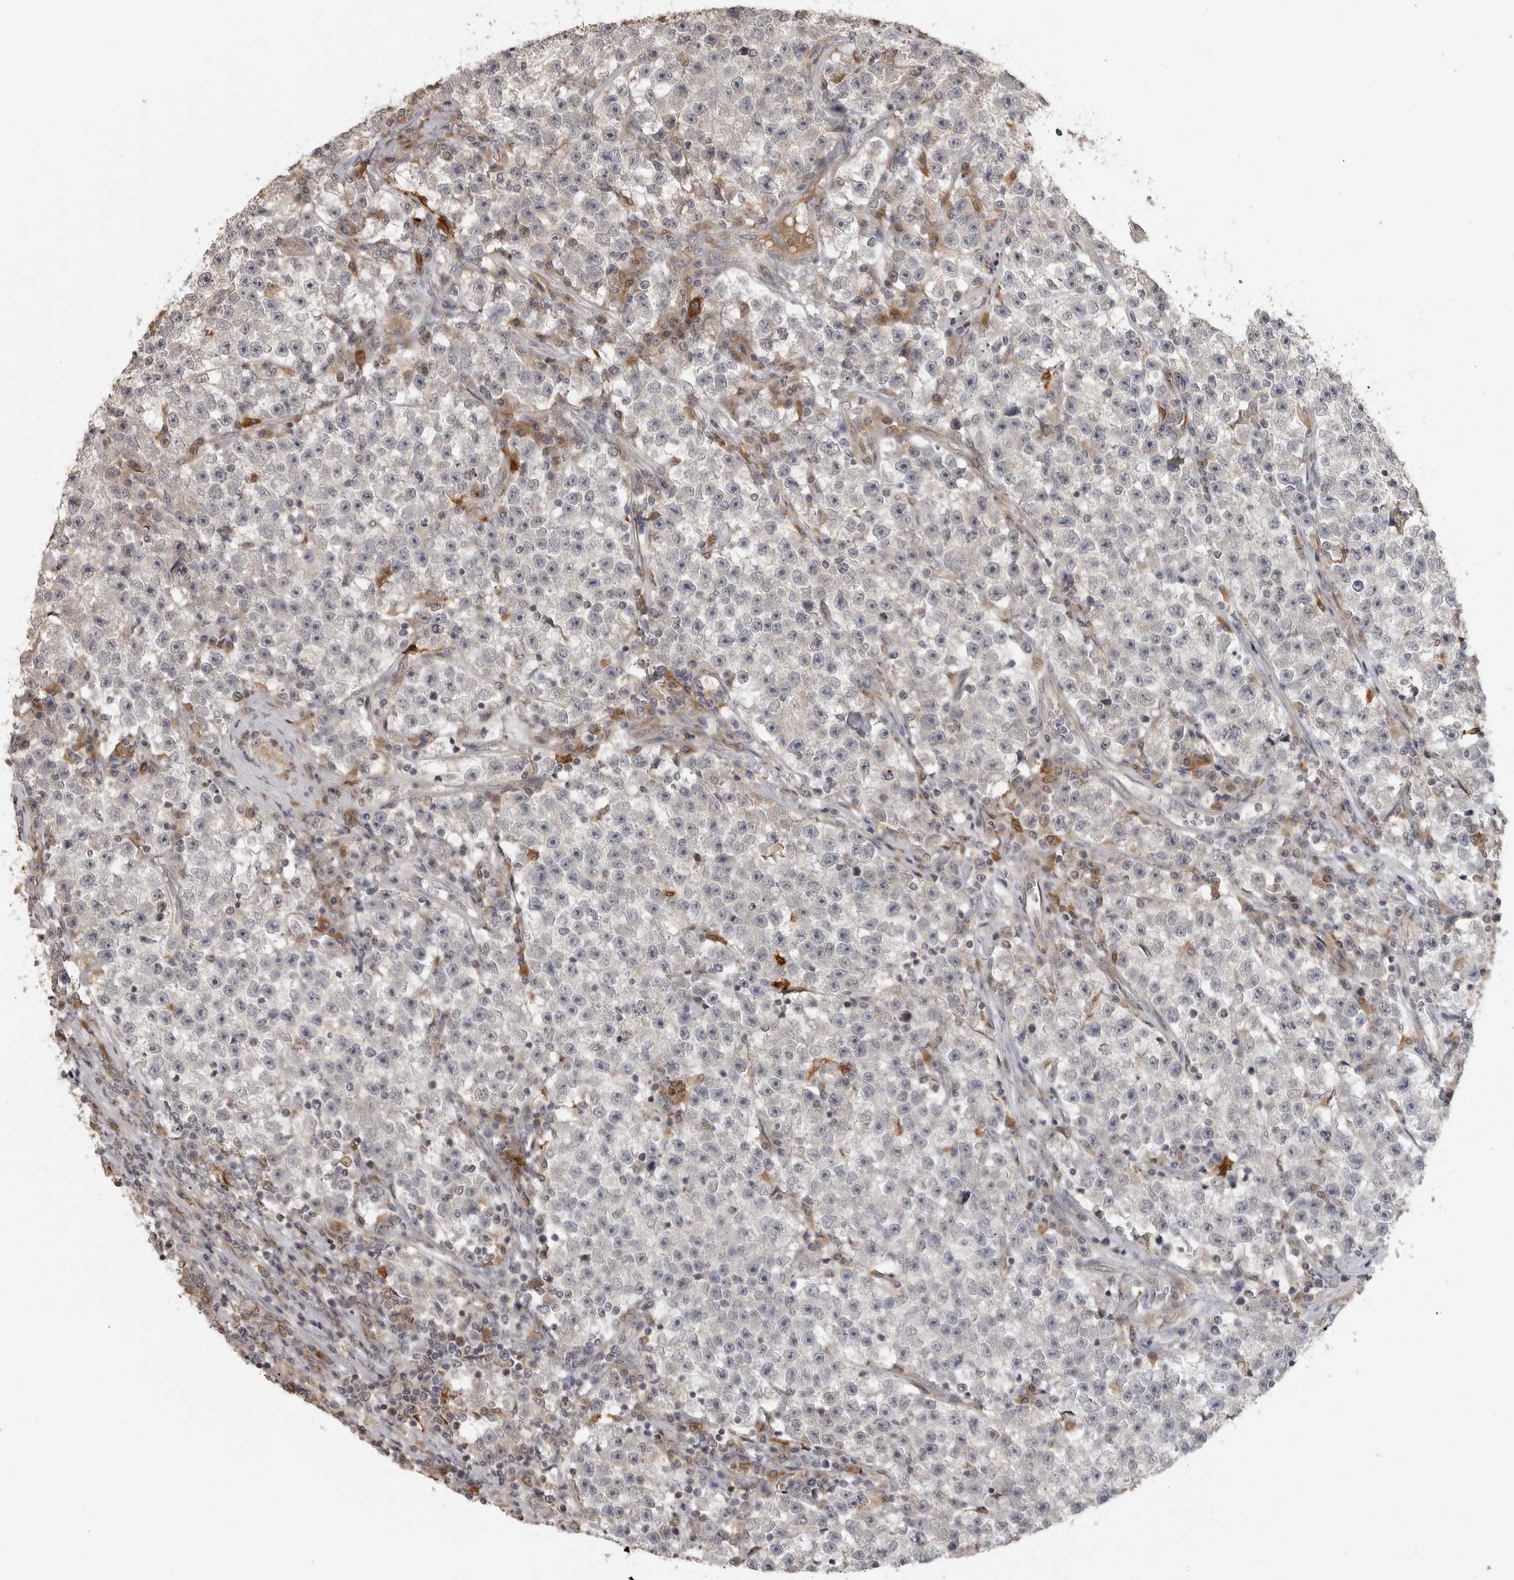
{"staining": {"intensity": "negative", "quantity": "none", "location": "none"}, "tissue": "testis cancer", "cell_type": "Tumor cells", "image_type": "cancer", "snomed": [{"axis": "morphology", "description": "Seminoma, NOS"}, {"axis": "topography", "description": "Testis"}], "caption": "Immunohistochemistry of human seminoma (testis) demonstrates no staining in tumor cells.", "gene": "IDO1", "patient": {"sex": "male", "age": 22}}